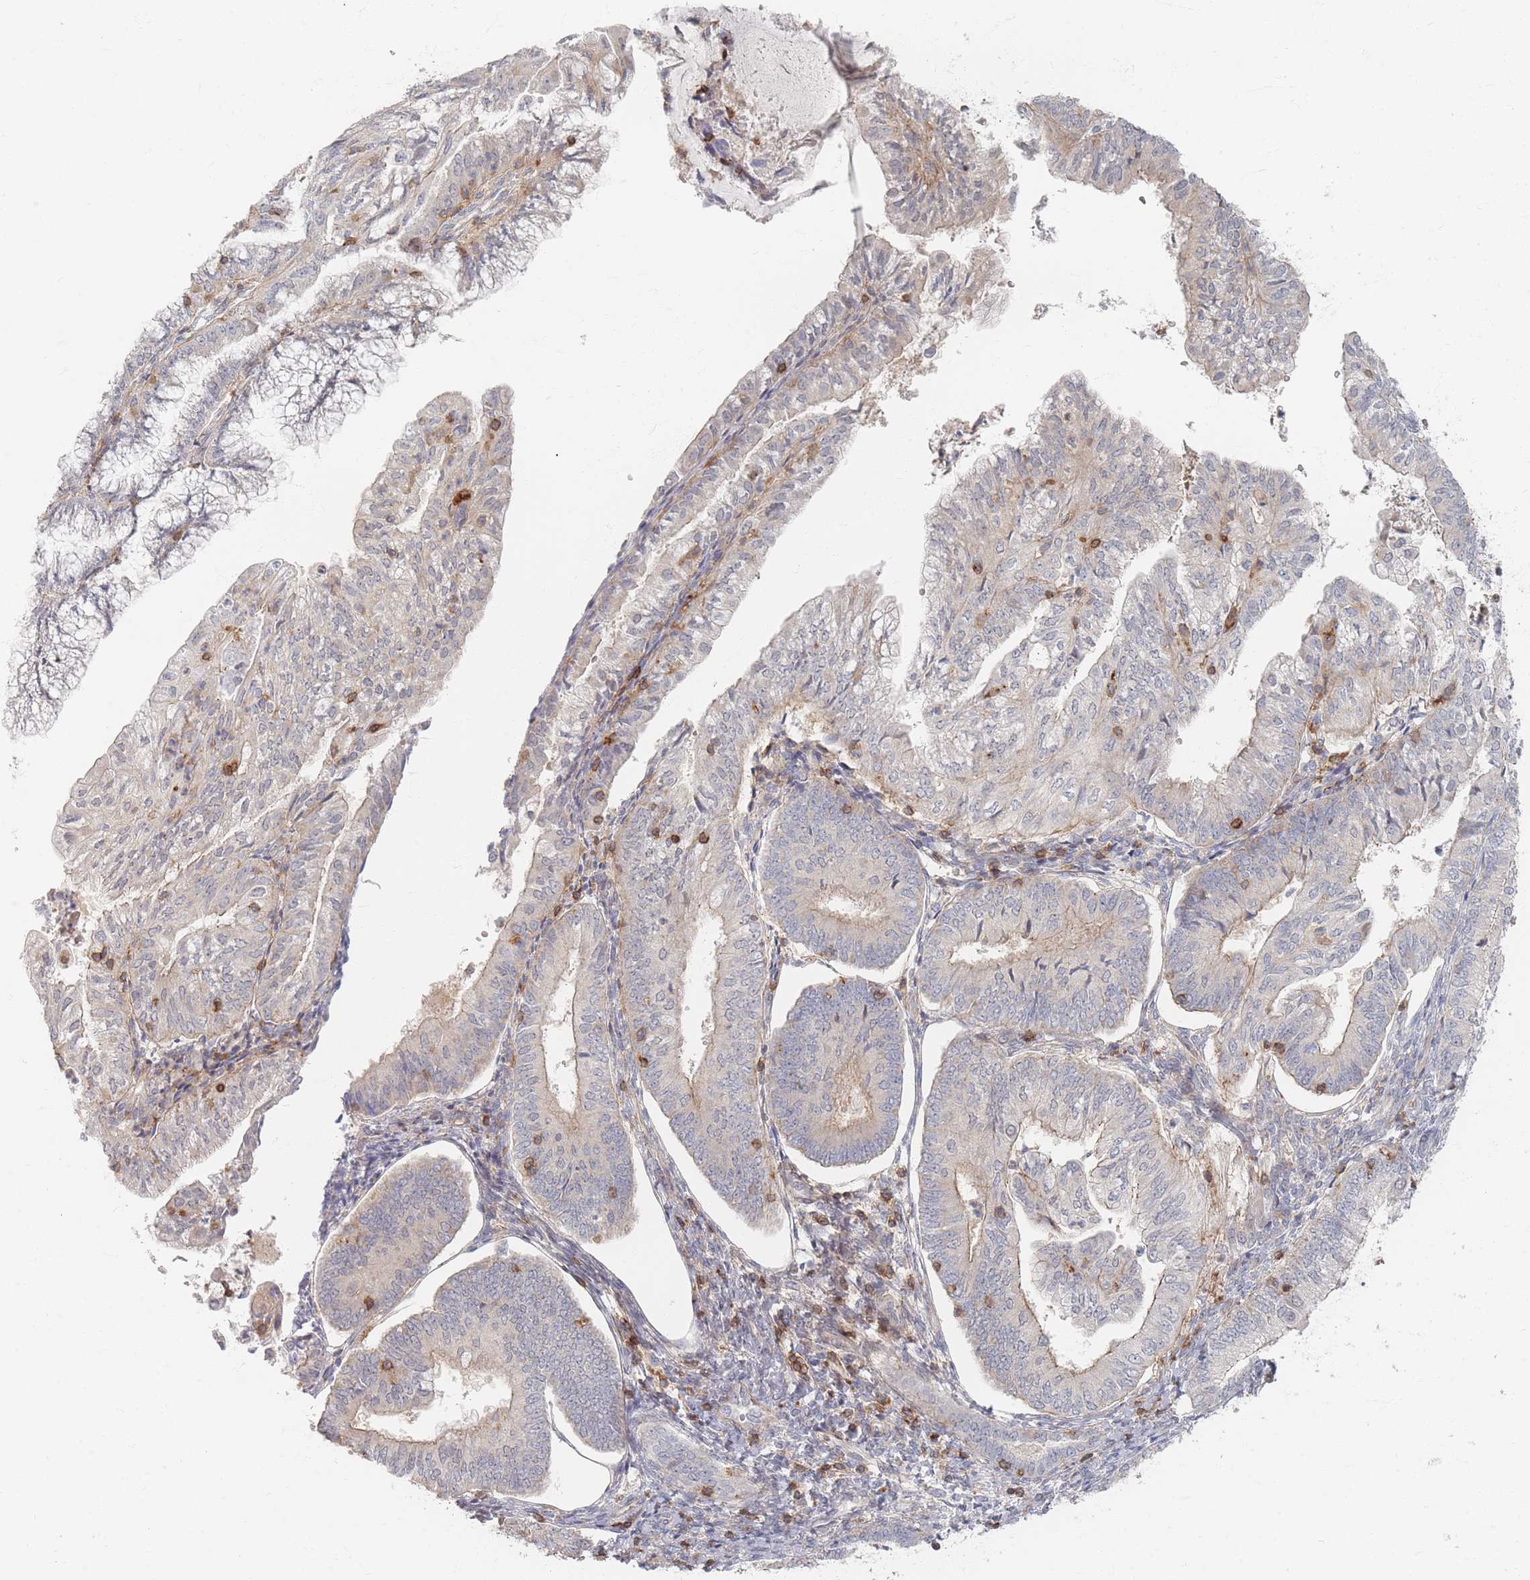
{"staining": {"intensity": "weak", "quantity": "<25%", "location": "cytoplasmic/membranous"}, "tissue": "endometrial cancer", "cell_type": "Tumor cells", "image_type": "cancer", "snomed": [{"axis": "morphology", "description": "Adenocarcinoma, NOS"}, {"axis": "topography", "description": "Endometrium"}], "caption": "High magnification brightfield microscopy of endometrial cancer (adenocarcinoma) stained with DAB (brown) and counterstained with hematoxylin (blue): tumor cells show no significant staining. Brightfield microscopy of immunohistochemistry (IHC) stained with DAB (3,3'-diaminobenzidine) (brown) and hematoxylin (blue), captured at high magnification.", "gene": "ZNF852", "patient": {"sex": "female", "age": 55}}